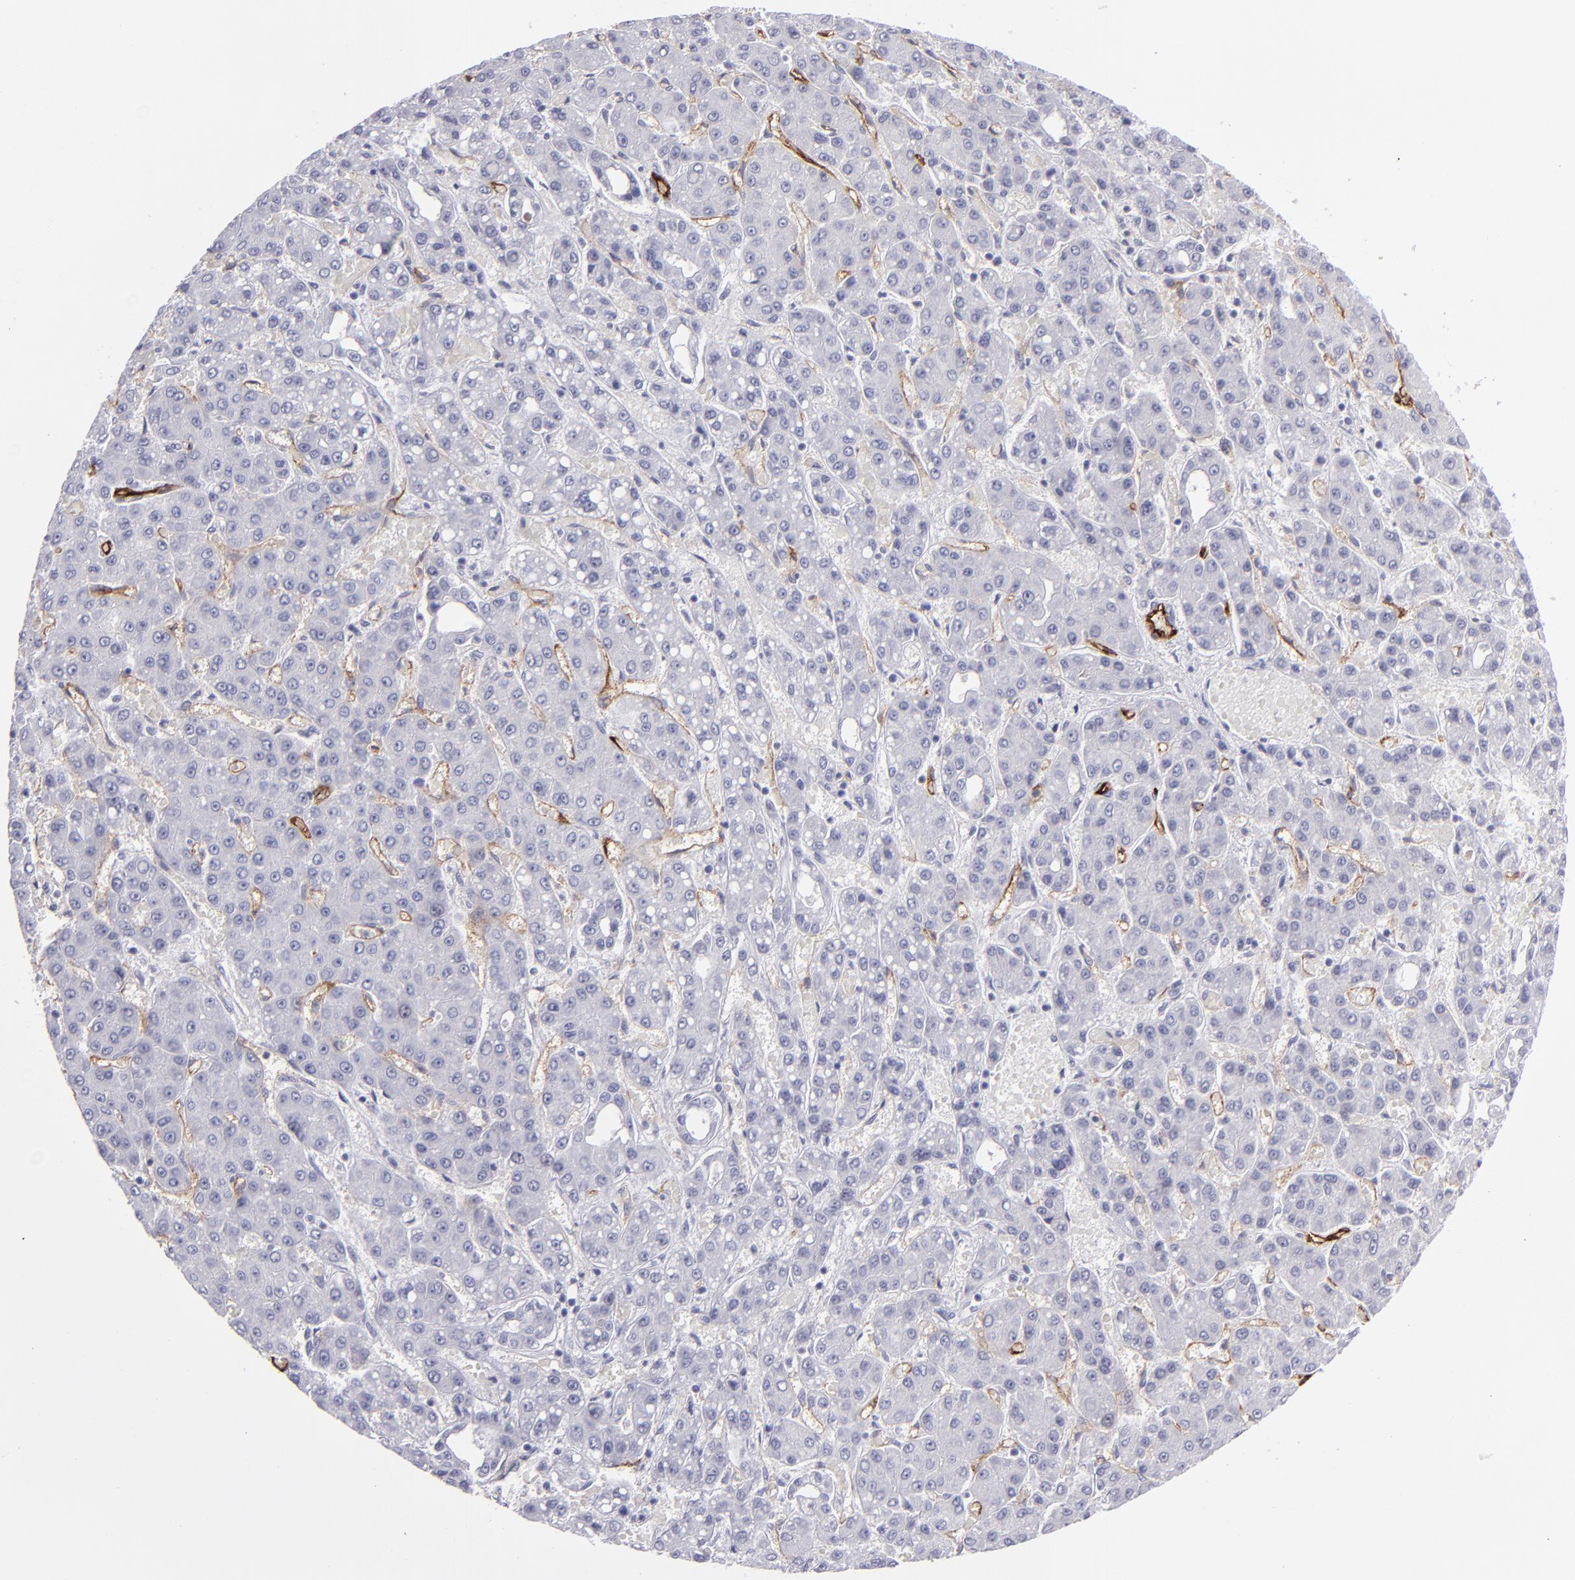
{"staining": {"intensity": "negative", "quantity": "none", "location": "none"}, "tissue": "liver cancer", "cell_type": "Tumor cells", "image_type": "cancer", "snomed": [{"axis": "morphology", "description": "Carcinoma, Hepatocellular, NOS"}, {"axis": "topography", "description": "Liver"}], "caption": "DAB immunohistochemical staining of human liver hepatocellular carcinoma displays no significant staining in tumor cells.", "gene": "ACE", "patient": {"sex": "male", "age": 69}}